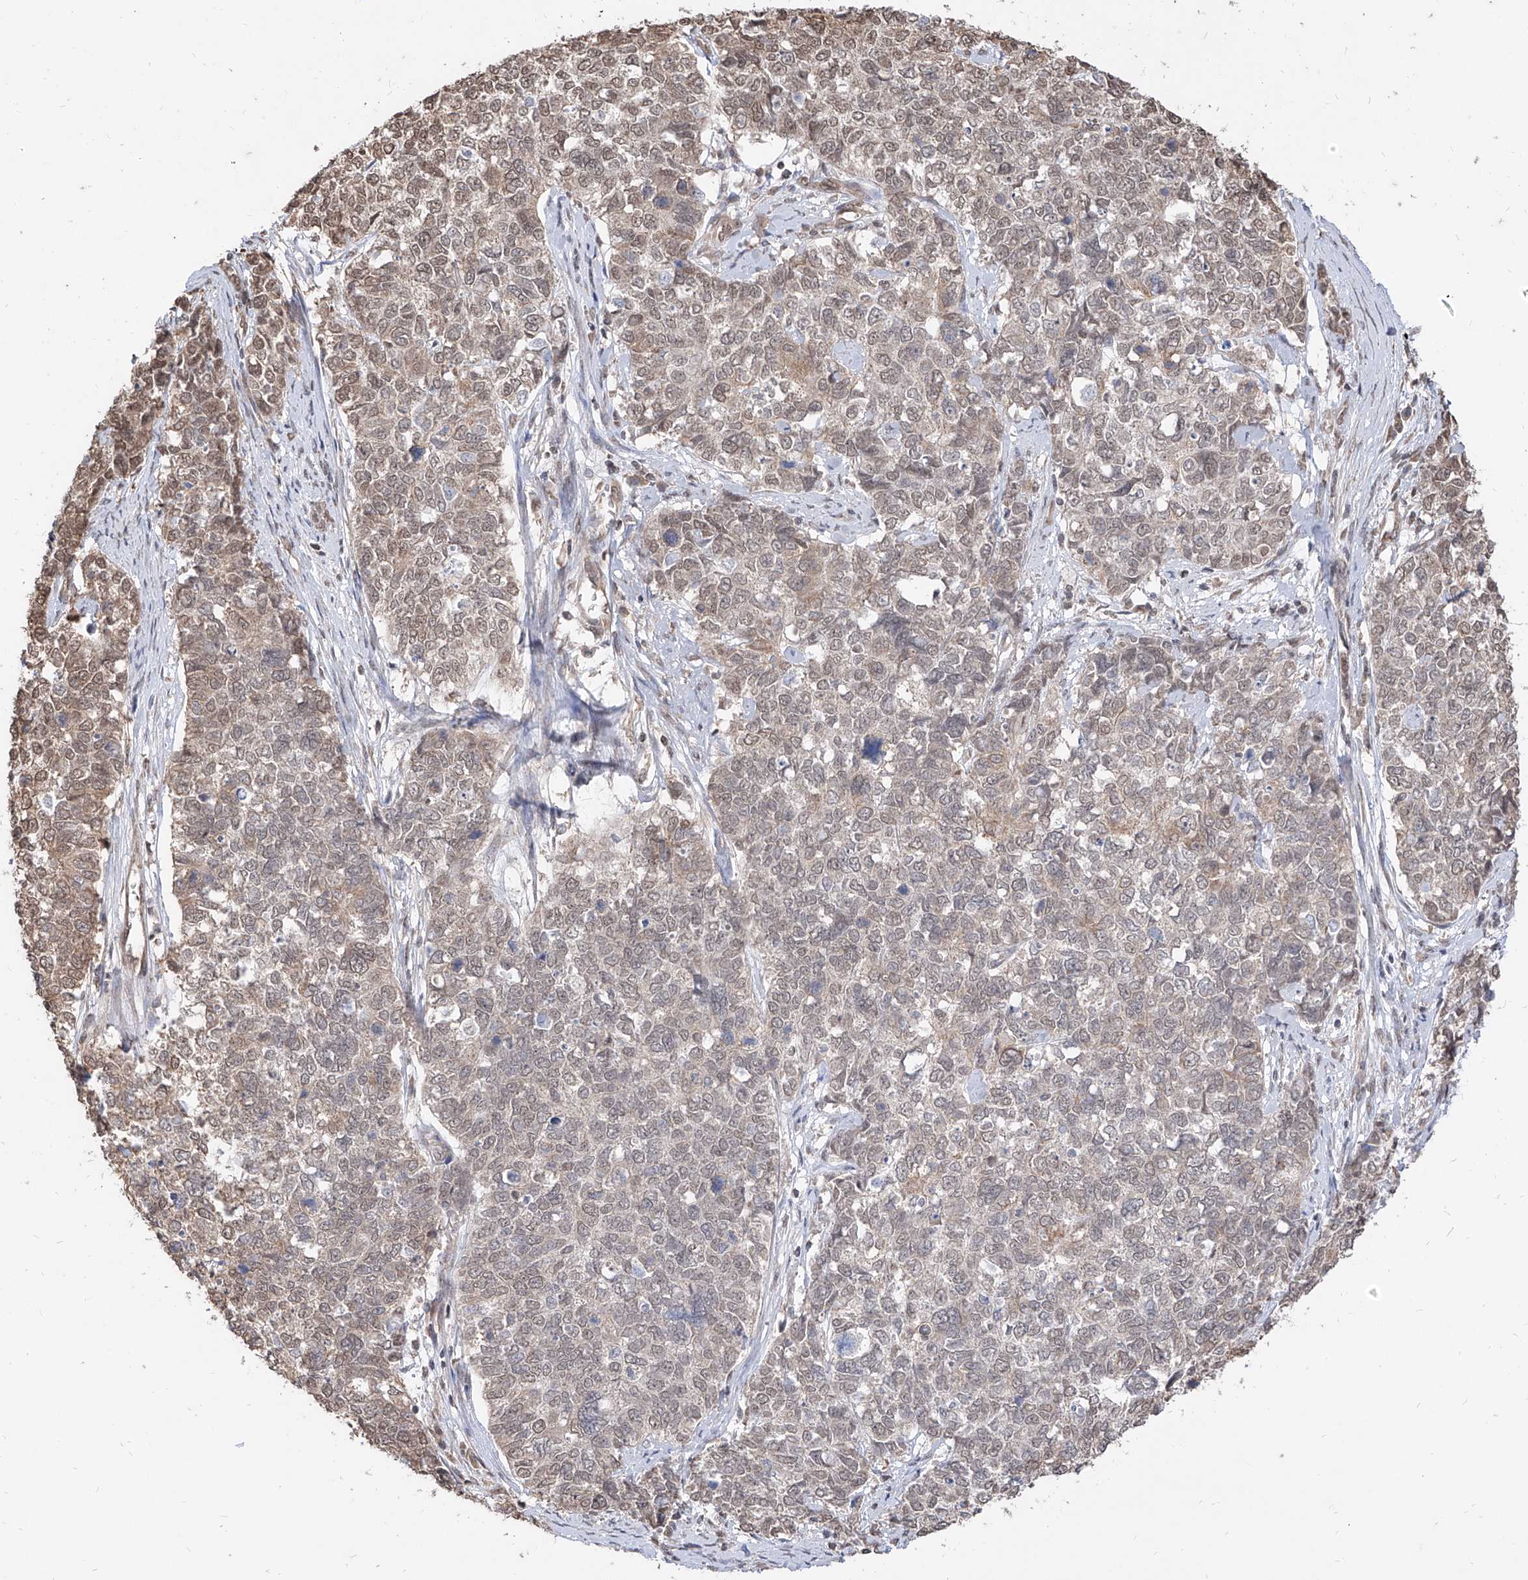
{"staining": {"intensity": "weak", "quantity": "25%-75%", "location": "cytoplasmic/membranous,nuclear"}, "tissue": "cervical cancer", "cell_type": "Tumor cells", "image_type": "cancer", "snomed": [{"axis": "morphology", "description": "Squamous cell carcinoma, NOS"}, {"axis": "topography", "description": "Cervix"}], "caption": "Immunohistochemistry (DAB (3,3'-diaminobenzidine)) staining of squamous cell carcinoma (cervical) displays weak cytoplasmic/membranous and nuclear protein expression in approximately 25%-75% of tumor cells.", "gene": "C8orf82", "patient": {"sex": "female", "age": 63}}